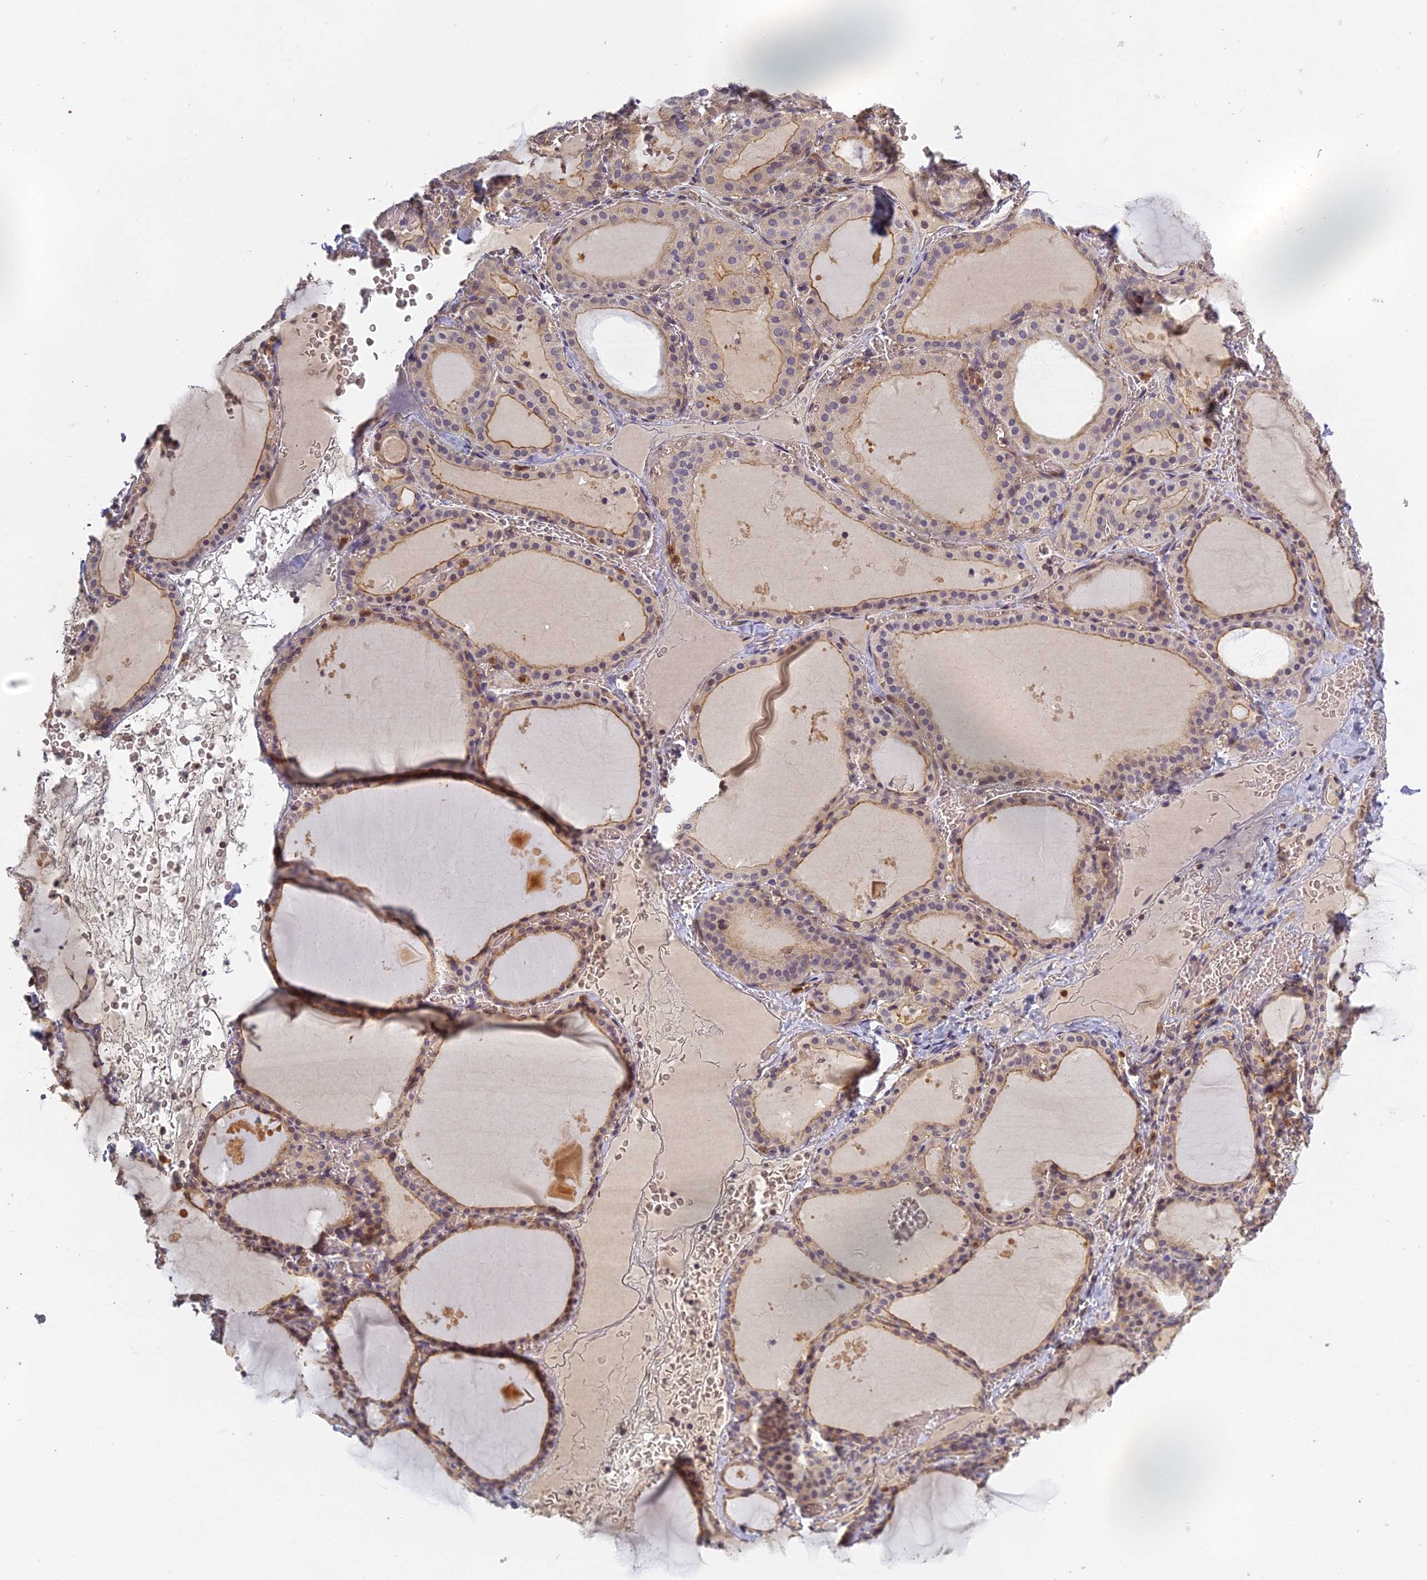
{"staining": {"intensity": "moderate", "quantity": ">75%", "location": "cytoplasmic/membranous"}, "tissue": "thyroid gland", "cell_type": "Glandular cells", "image_type": "normal", "snomed": [{"axis": "morphology", "description": "Normal tissue, NOS"}, {"axis": "topography", "description": "Thyroid gland"}], "caption": "High-power microscopy captured an immunohistochemistry photomicrograph of unremarkable thyroid gland, revealing moderate cytoplasmic/membranous positivity in approximately >75% of glandular cells.", "gene": "AP4E1", "patient": {"sex": "female", "age": 39}}